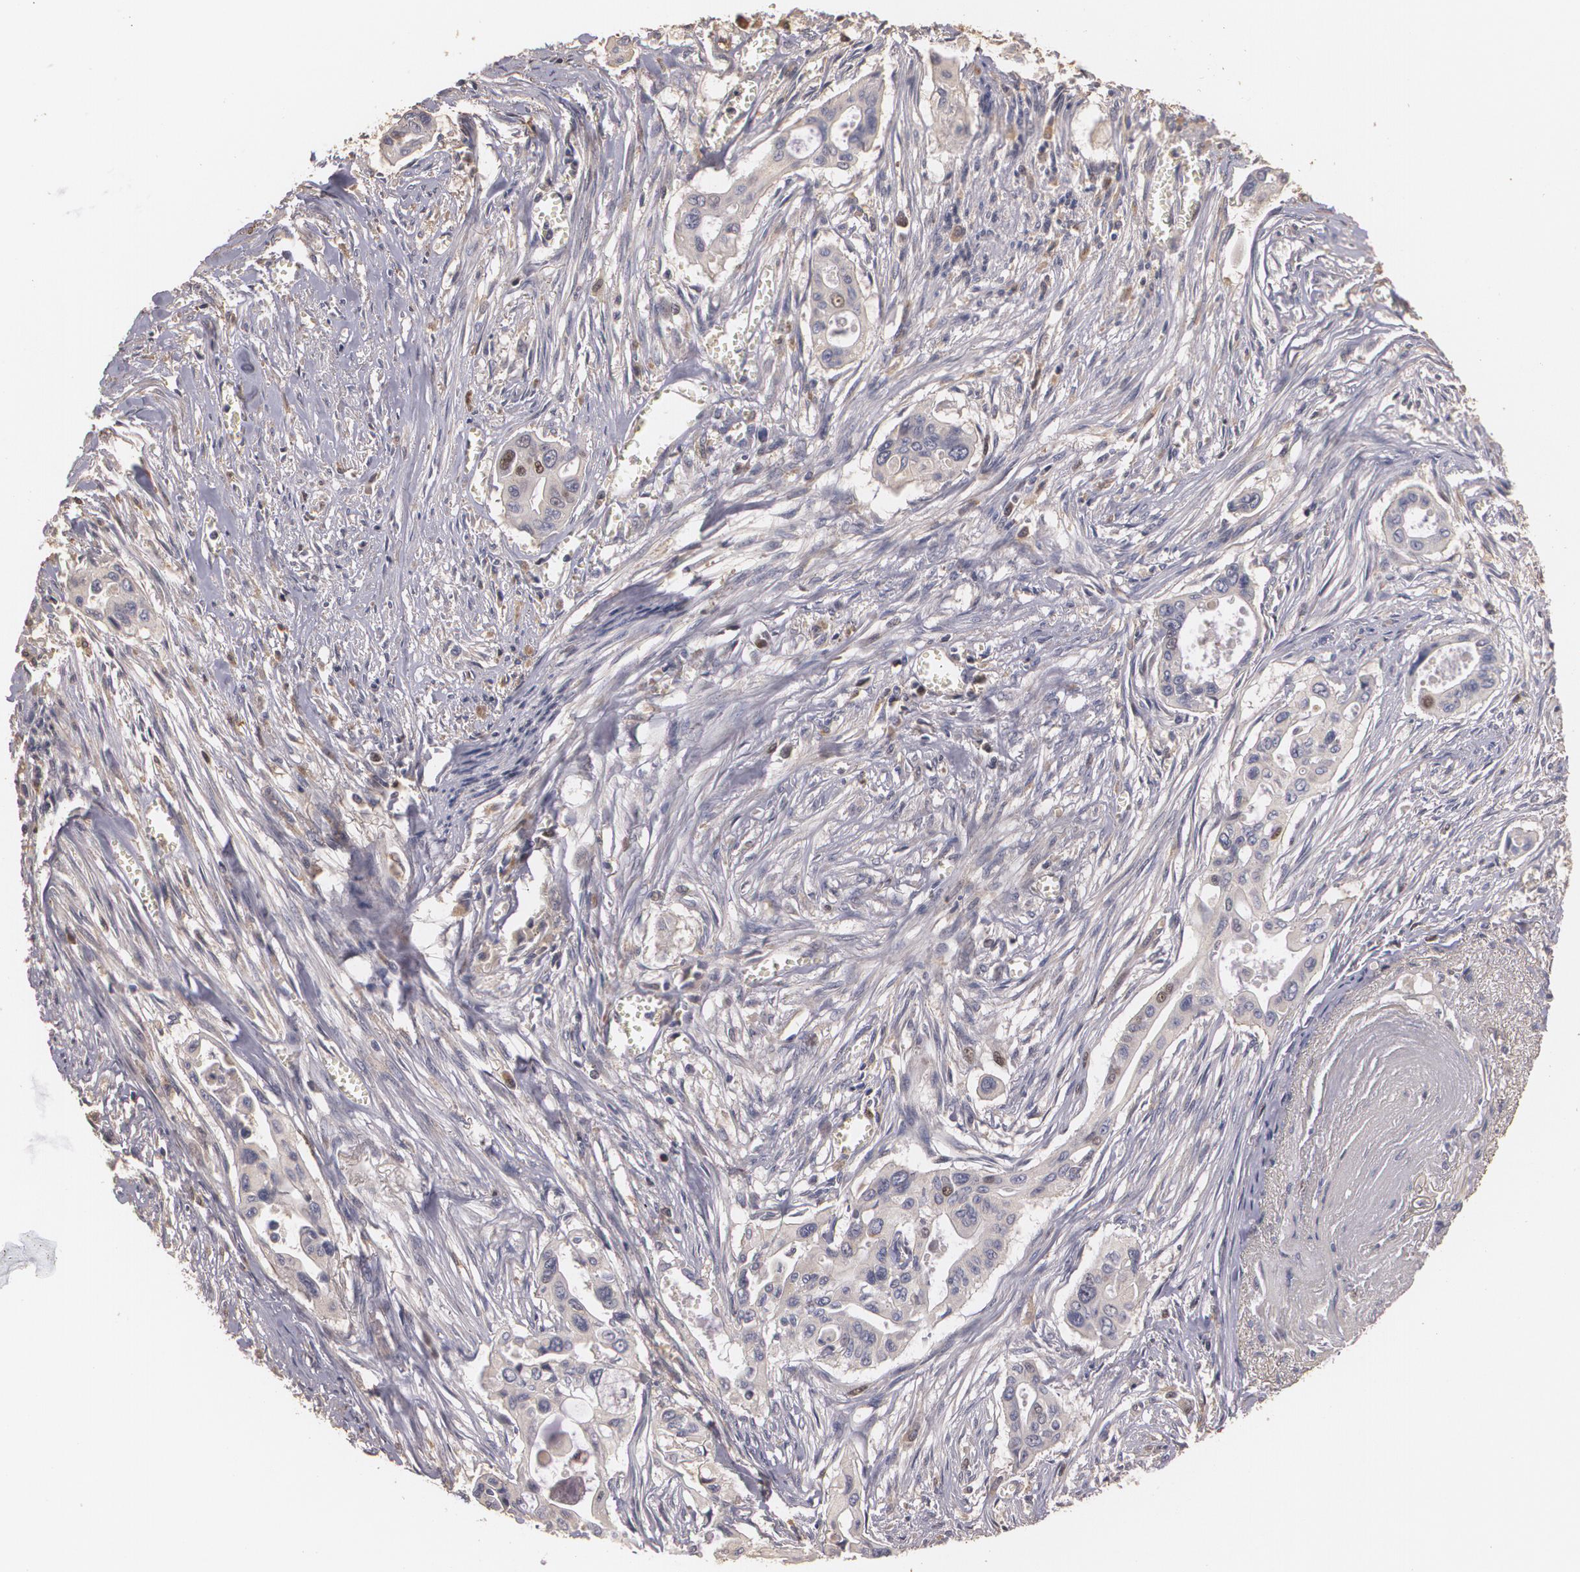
{"staining": {"intensity": "weak", "quantity": "25%-75%", "location": "cytoplasmic/membranous"}, "tissue": "pancreatic cancer", "cell_type": "Tumor cells", "image_type": "cancer", "snomed": [{"axis": "morphology", "description": "Adenocarcinoma, NOS"}, {"axis": "topography", "description": "Pancreas"}], "caption": "Approximately 25%-75% of tumor cells in human pancreatic cancer (adenocarcinoma) exhibit weak cytoplasmic/membranous protein positivity as visualized by brown immunohistochemical staining.", "gene": "BRCA1", "patient": {"sex": "male", "age": 77}}